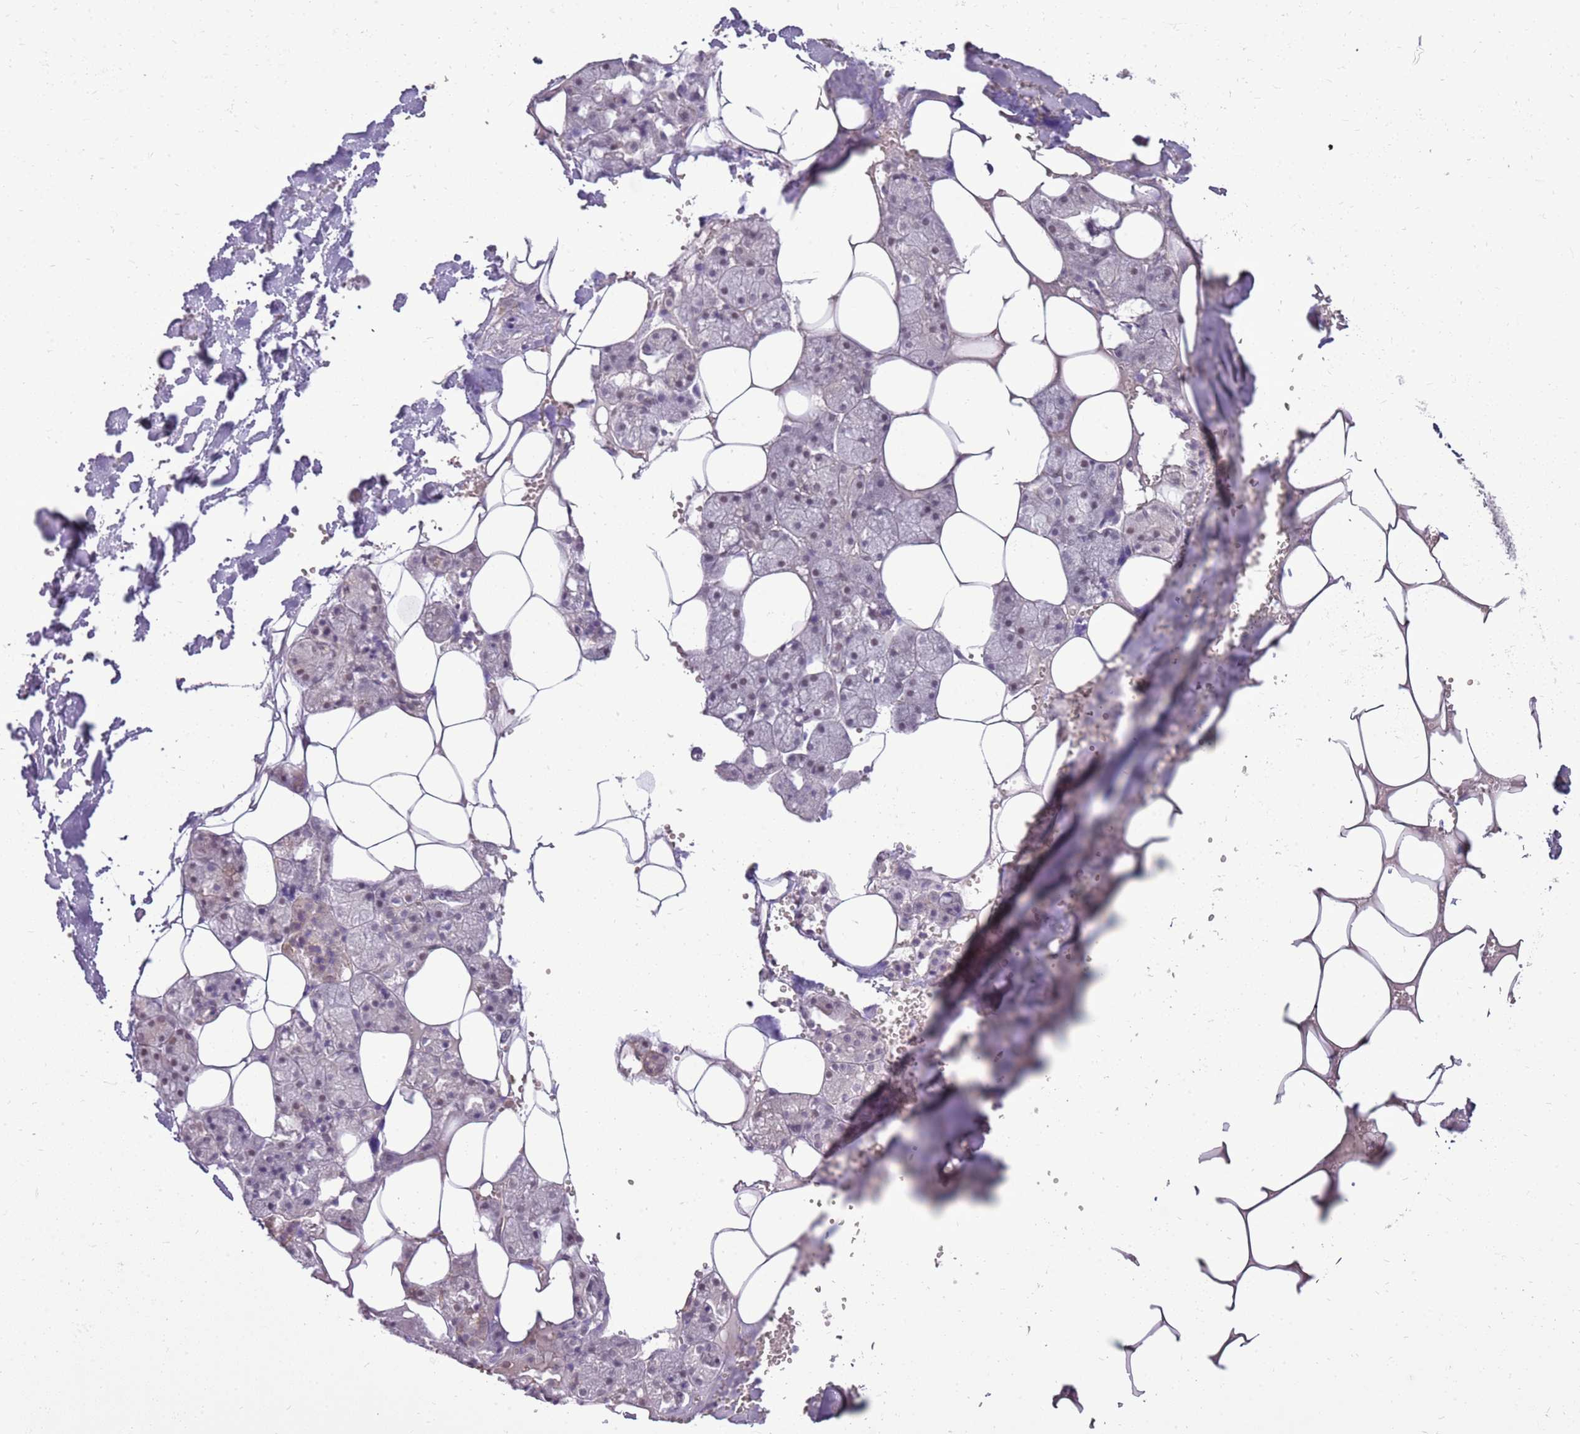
{"staining": {"intensity": "weak", "quantity": "<25%", "location": "cytoplasmic/membranous"}, "tissue": "salivary gland", "cell_type": "Glandular cells", "image_type": "normal", "snomed": [{"axis": "morphology", "description": "Normal tissue, NOS"}, {"axis": "topography", "description": "Salivary gland"}], "caption": "Human salivary gland stained for a protein using immunohistochemistry (IHC) demonstrates no staining in glandular cells.", "gene": "UGGT2", "patient": {"sex": "male", "age": 62}}